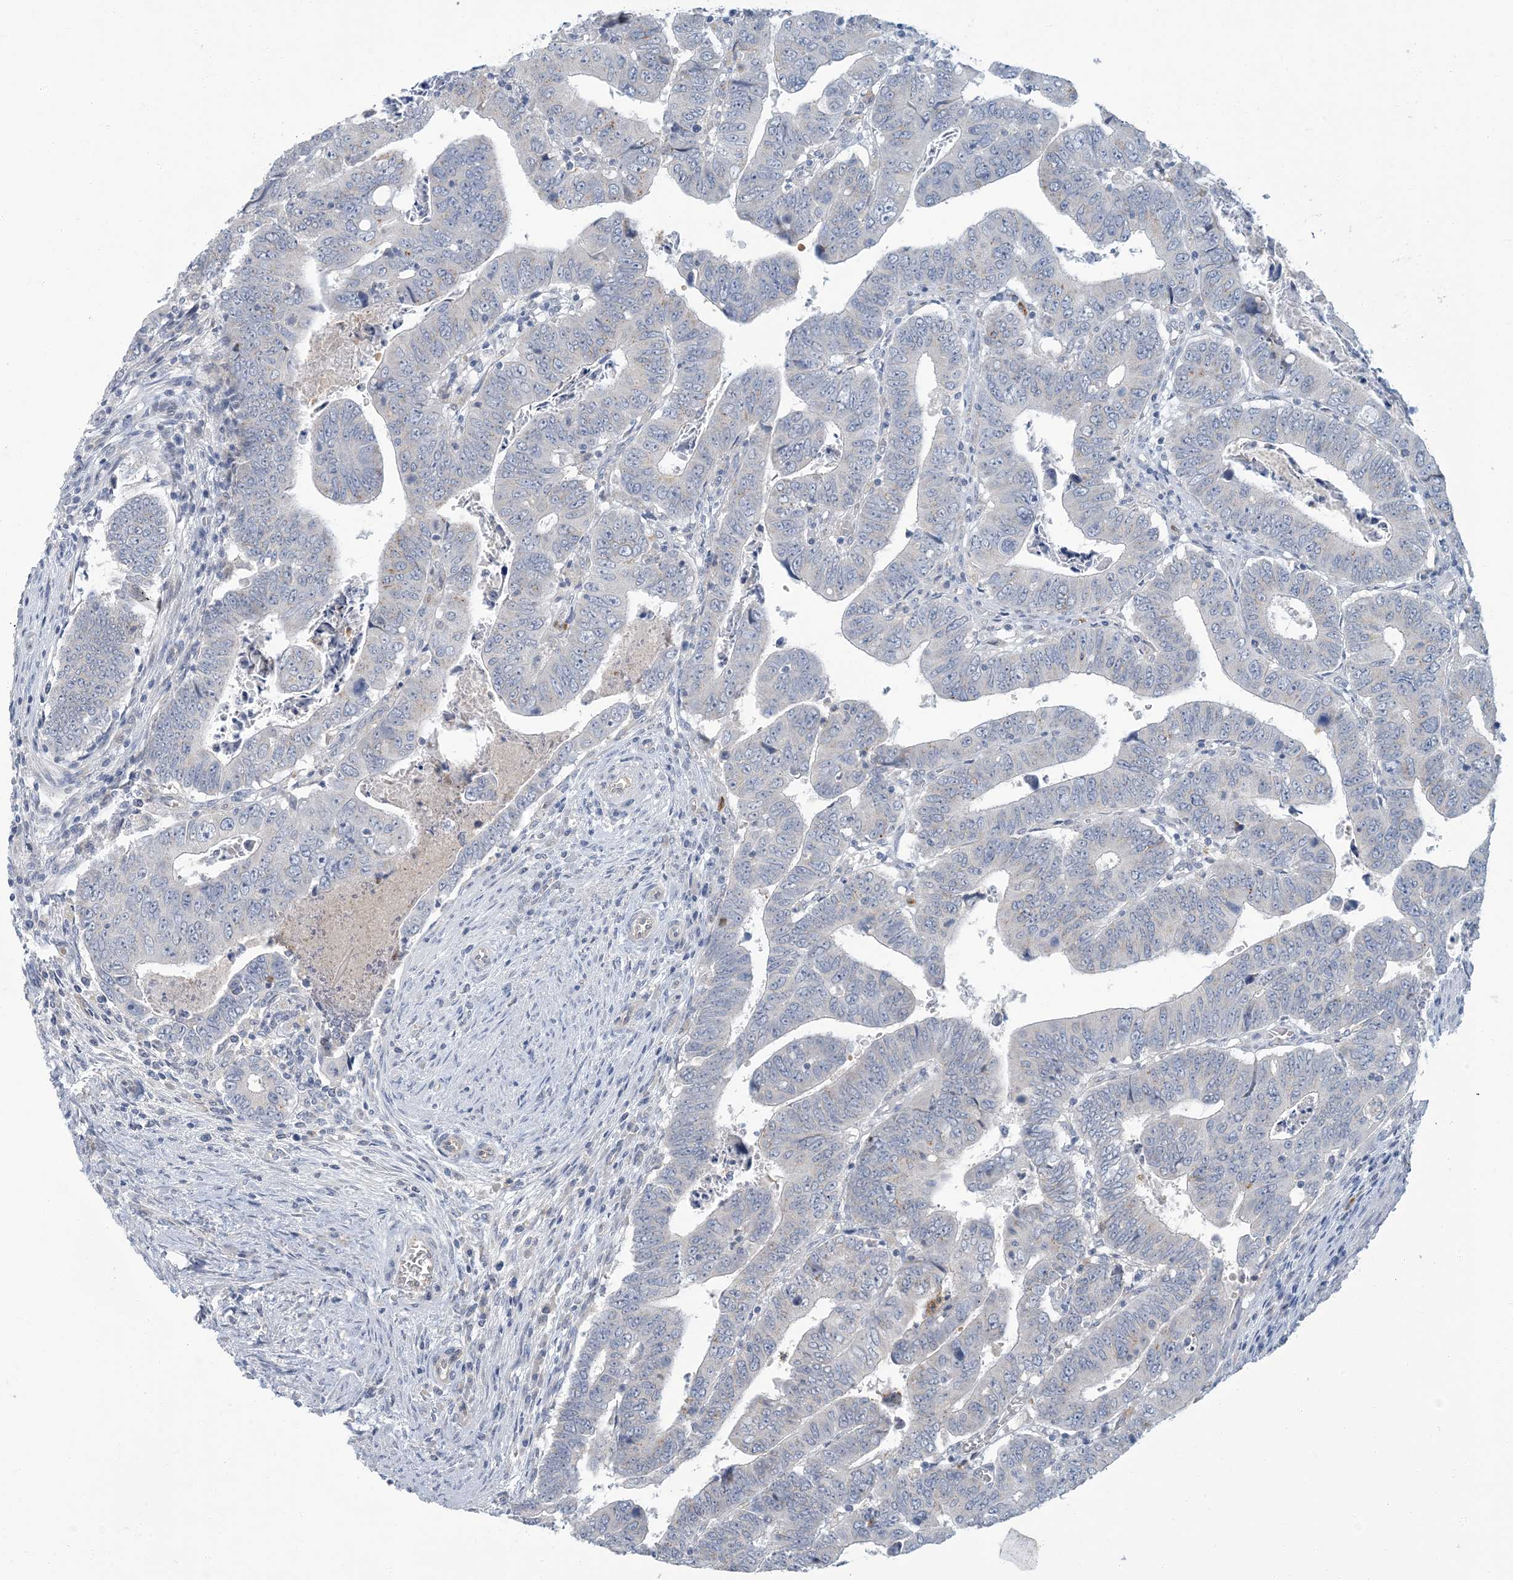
{"staining": {"intensity": "negative", "quantity": "none", "location": "none"}, "tissue": "colorectal cancer", "cell_type": "Tumor cells", "image_type": "cancer", "snomed": [{"axis": "morphology", "description": "Normal tissue, NOS"}, {"axis": "morphology", "description": "Adenocarcinoma, NOS"}, {"axis": "topography", "description": "Rectum"}], "caption": "Tumor cells are negative for protein expression in human colorectal cancer.", "gene": "EPHA4", "patient": {"sex": "female", "age": 65}}